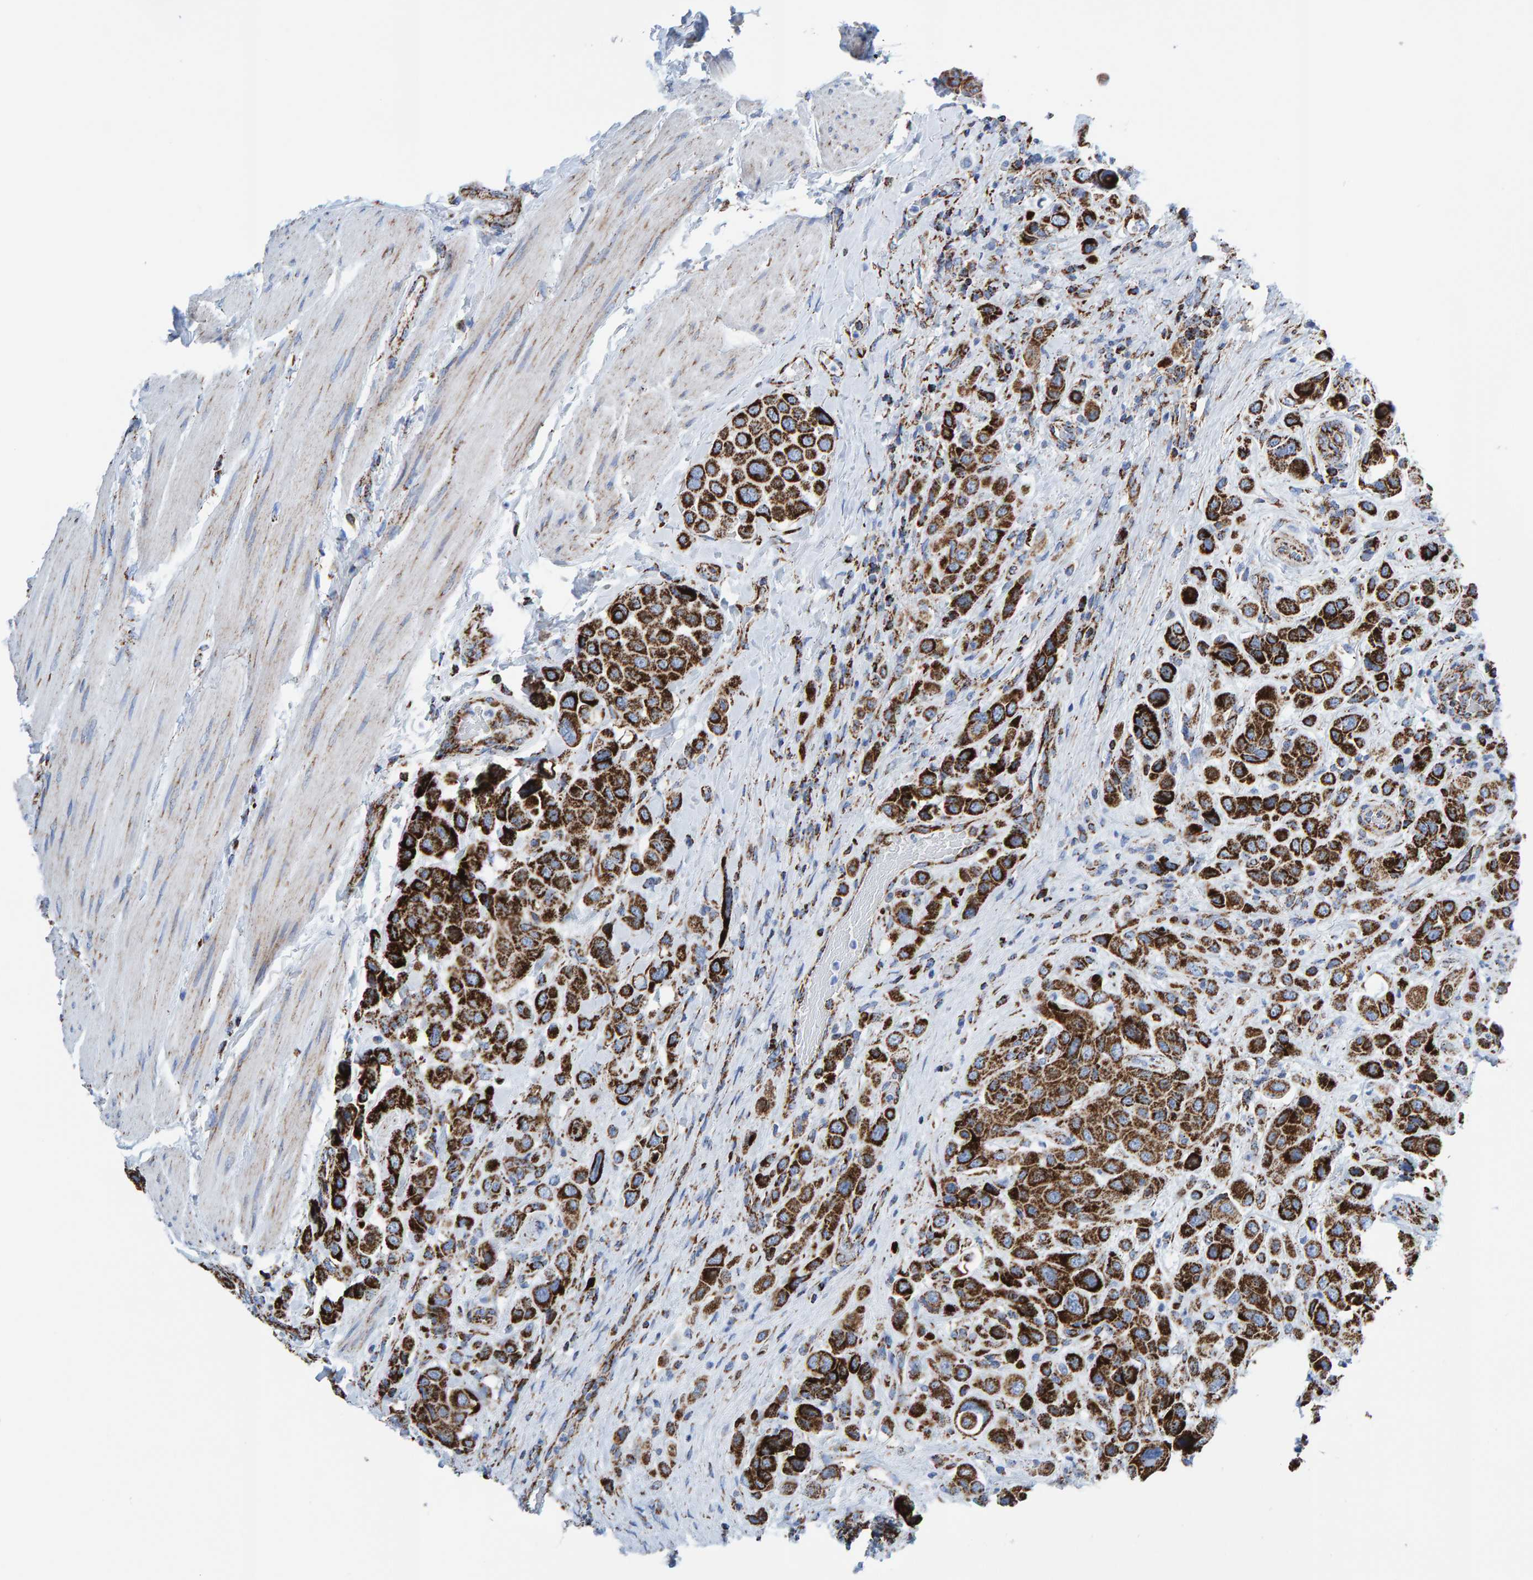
{"staining": {"intensity": "strong", "quantity": ">75%", "location": "cytoplasmic/membranous"}, "tissue": "urothelial cancer", "cell_type": "Tumor cells", "image_type": "cancer", "snomed": [{"axis": "morphology", "description": "Urothelial carcinoma, High grade"}, {"axis": "topography", "description": "Urinary bladder"}], "caption": "Protein expression analysis of urothelial cancer displays strong cytoplasmic/membranous positivity in approximately >75% of tumor cells.", "gene": "ENSG00000262660", "patient": {"sex": "male", "age": 50}}